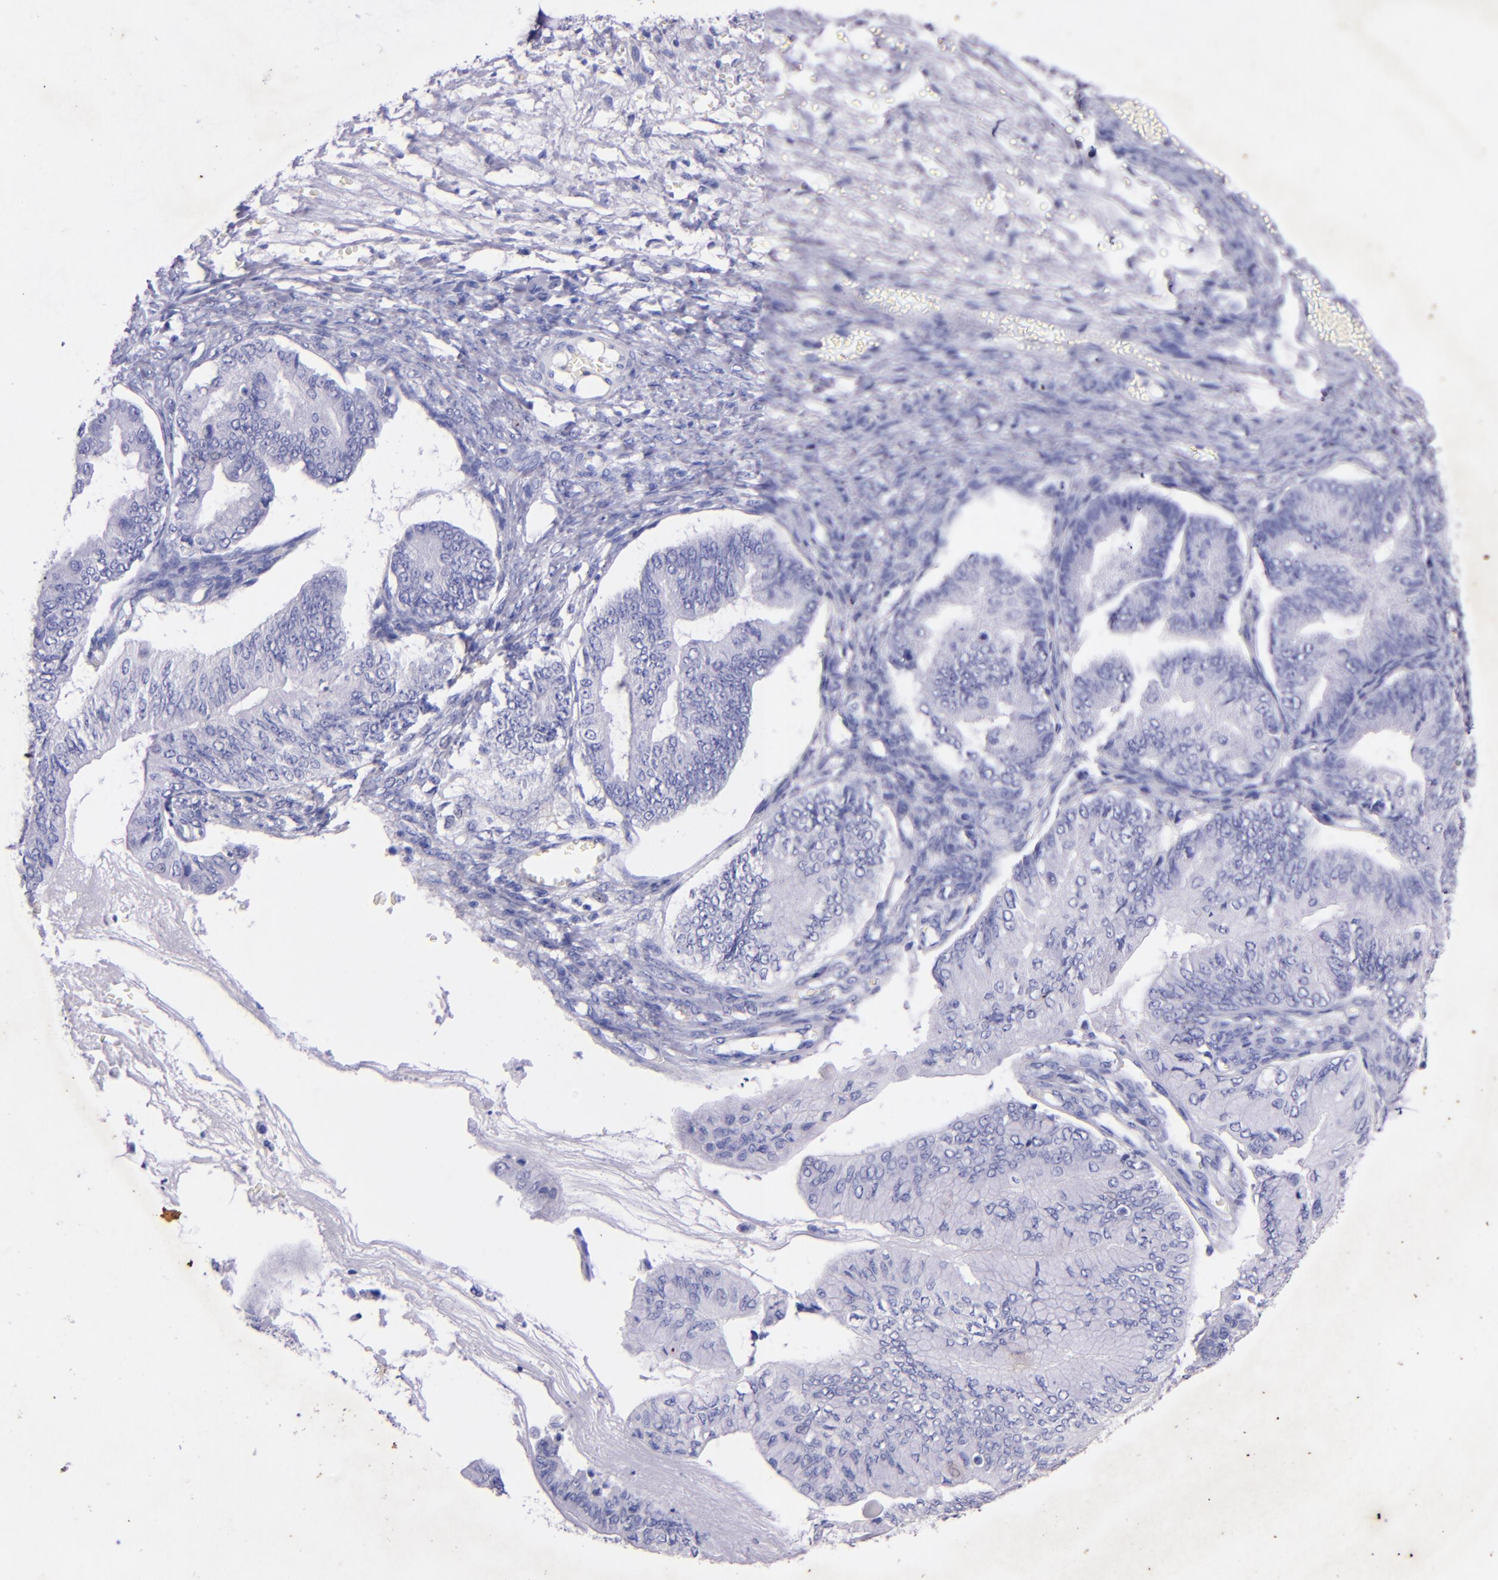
{"staining": {"intensity": "negative", "quantity": "none", "location": "none"}, "tissue": "ovarian cancer", "cell_type": "Tumor cells", "image_type": "cancer", "snomed": [{"axis": "morphology", "description": "Cystadenocarcinoma, mucinous, NOS"}, {"axis": "topography", "description": "Ovary"}], "caption": "Immunohistochemistry (IHC) histopathology image of mucinous cystadenocarcinoma (ovarian) stained for a protein (brown), which reveals no positivity in tumor cells.", "gene": "UCHL1", "patient": {"sex": "female", "age": 36}}